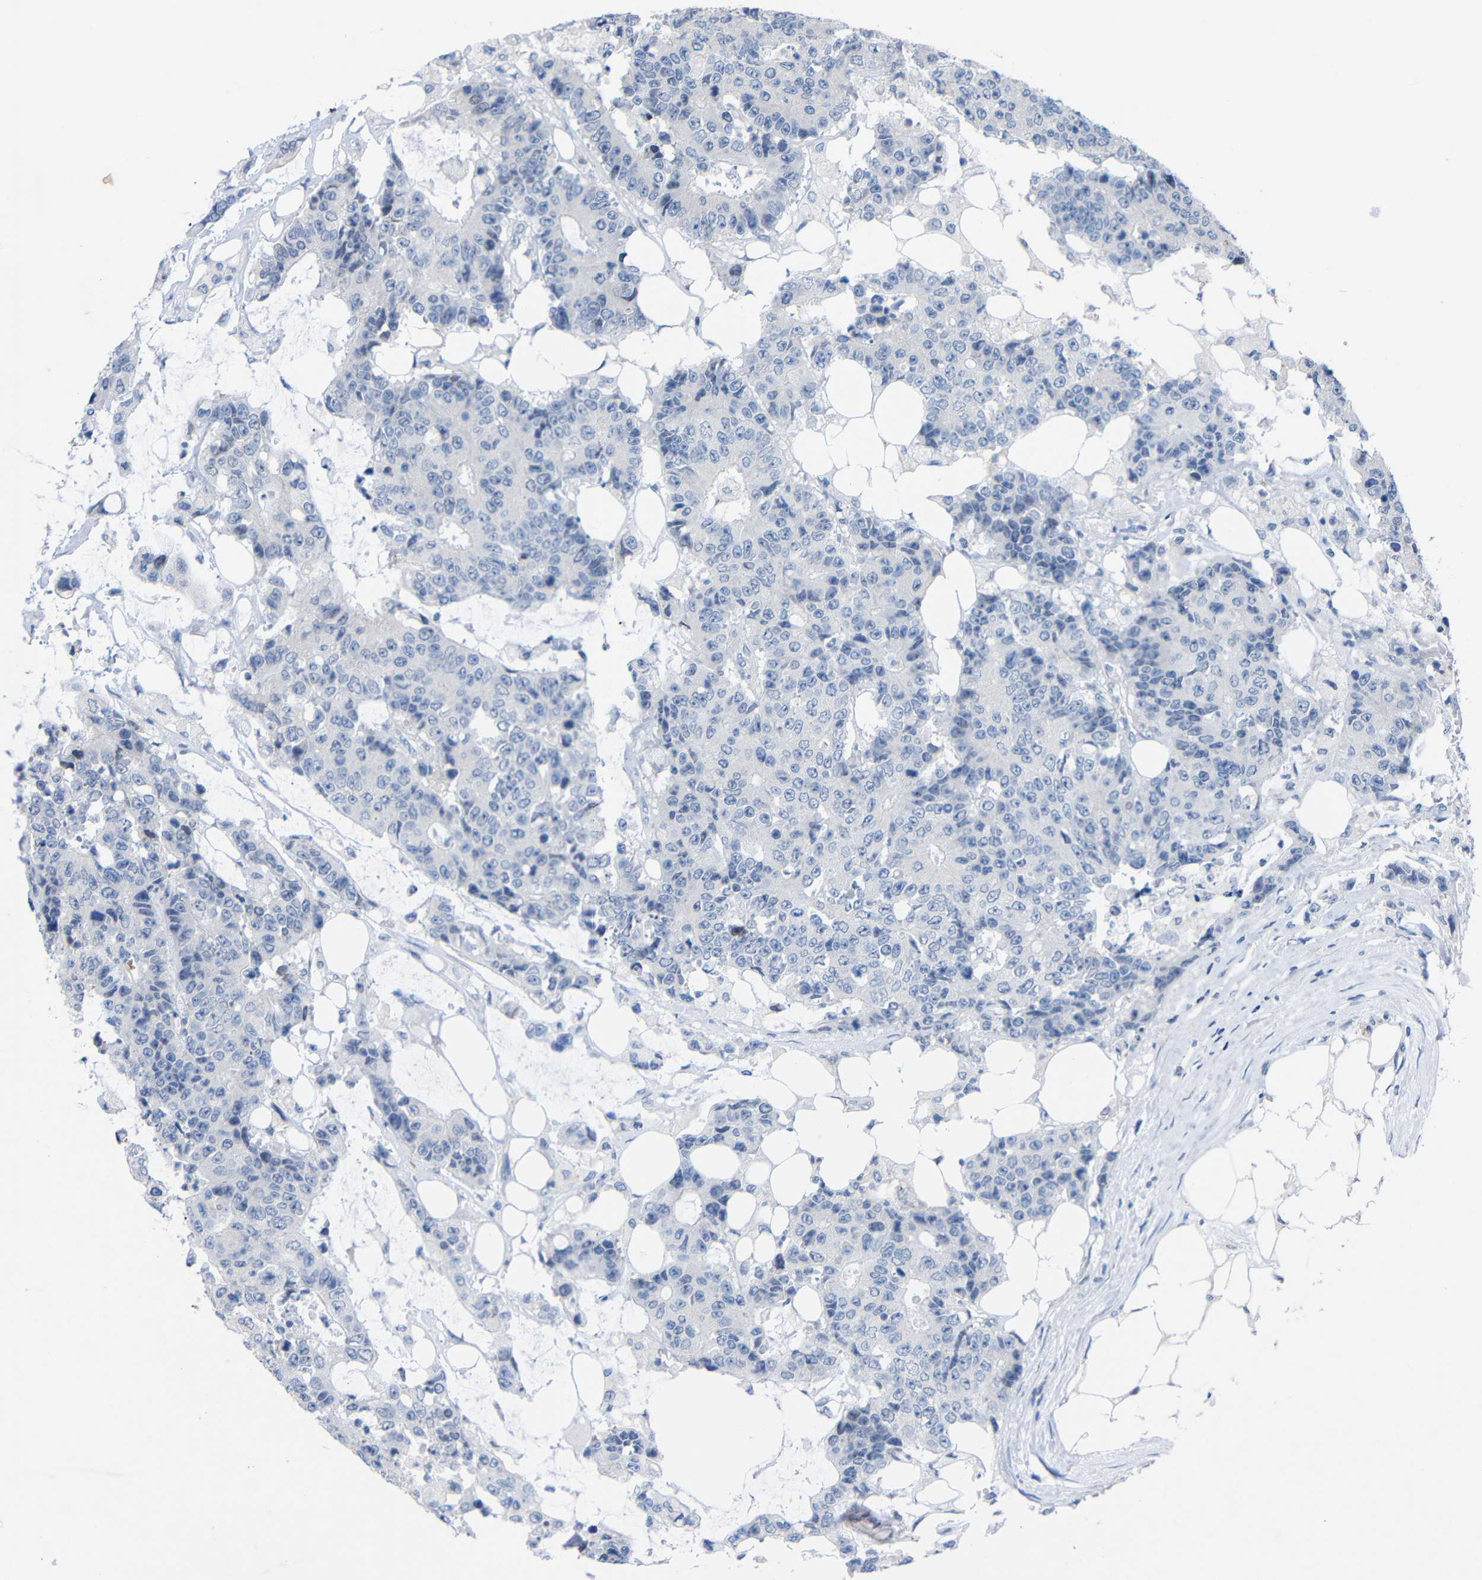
{"staining": {"intensity": "negative", "quantity": "none", "location": "none"}, "tissue": "colorectal cancer", "cell_type": "Tumor cells", "image_type": "cancer", "snomed": [{"axis": "morphology", "description": "Adenocarcinoma, NOS"}, {"axis": "topography", "description": "Colon"}], "caption": "Immunohistochemical staining of human adenocarcinoma (colorectal) reveals no significant staining in tumor cells.", "gene": "CMTM1", "patient": {"sex": "female", "age": 86}}